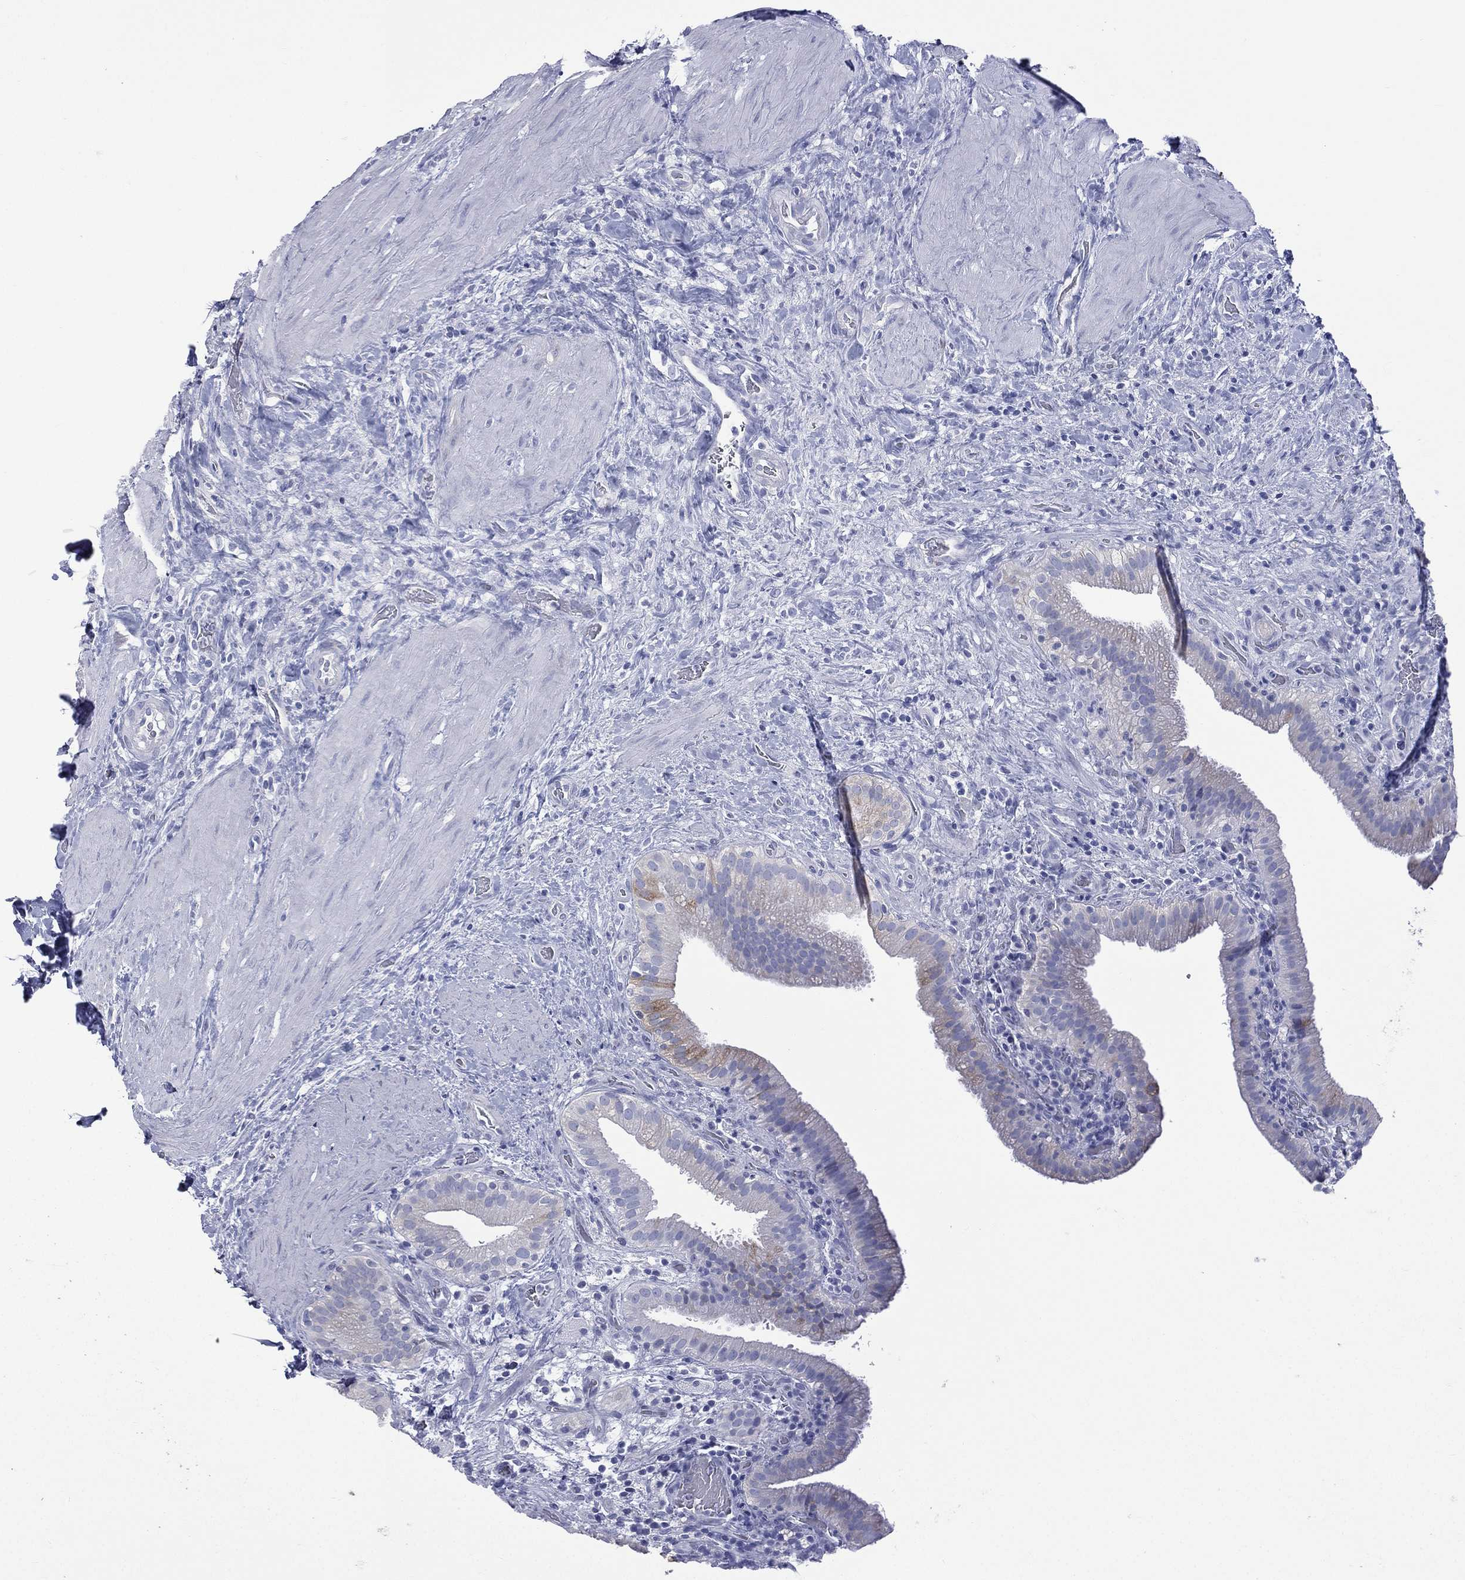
{"staining": {"intensity": "moderate", "quantity": "<25%", "location": "cytoplasmic/membranous"}, "tissue": "gallbladder", "cell_type": "Glandular cells", "image_type": "normal", "snomed": [{"axis": "morphology", "description": "Normal tissue, NOS"}, {"axis": "topography", "description": "Gallbladder"}], "caption": "Immunohistochemistry (IHC) image of unremarkable human gallbladder stained for a protein (brown), which demonstrates low levels of moderate cytoplasmic/membranous positivity in approximately <25% of glandular cells.", "gene": "CES2", "patient": {"sex": "male", "age": 62}}